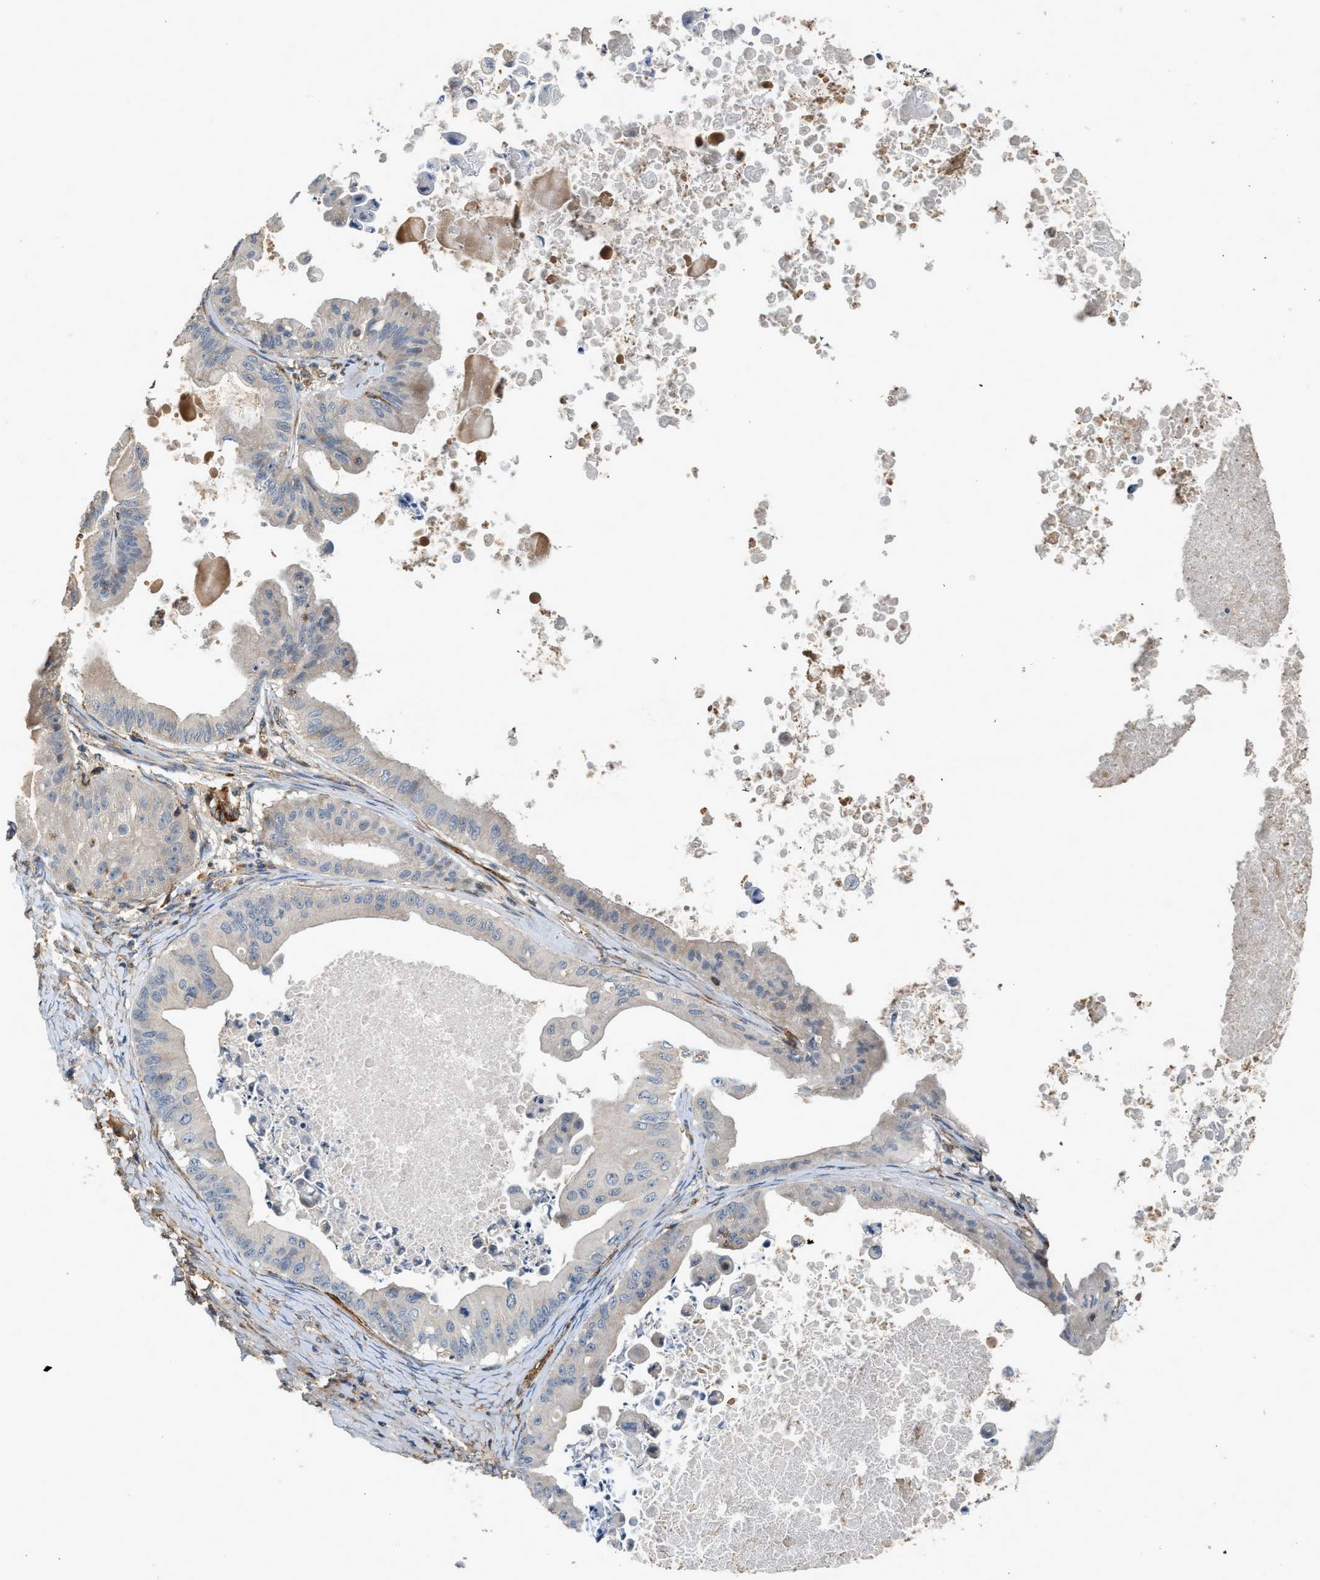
{"staining": {"intensity": "negative", "quantity": "none", "location": "none"}, "tissue": "ovarian cancer", "cell_type": "Tumor cells", "image_type": "cancer", "snomed": [{"axis": "morphology", "description": "Cystadenocarcinoma, mucinous, NOS"}, {"axis": "topography", "description": "Ovary"}], "caption": "Human ovarian cancer (mucinous cystadenocarcinoma) stained for a protein using immunohistochemistry exhibits no staining in tumor cells.", "gene": "HIP1", "patient": {"sex": "female", "age": 37}}